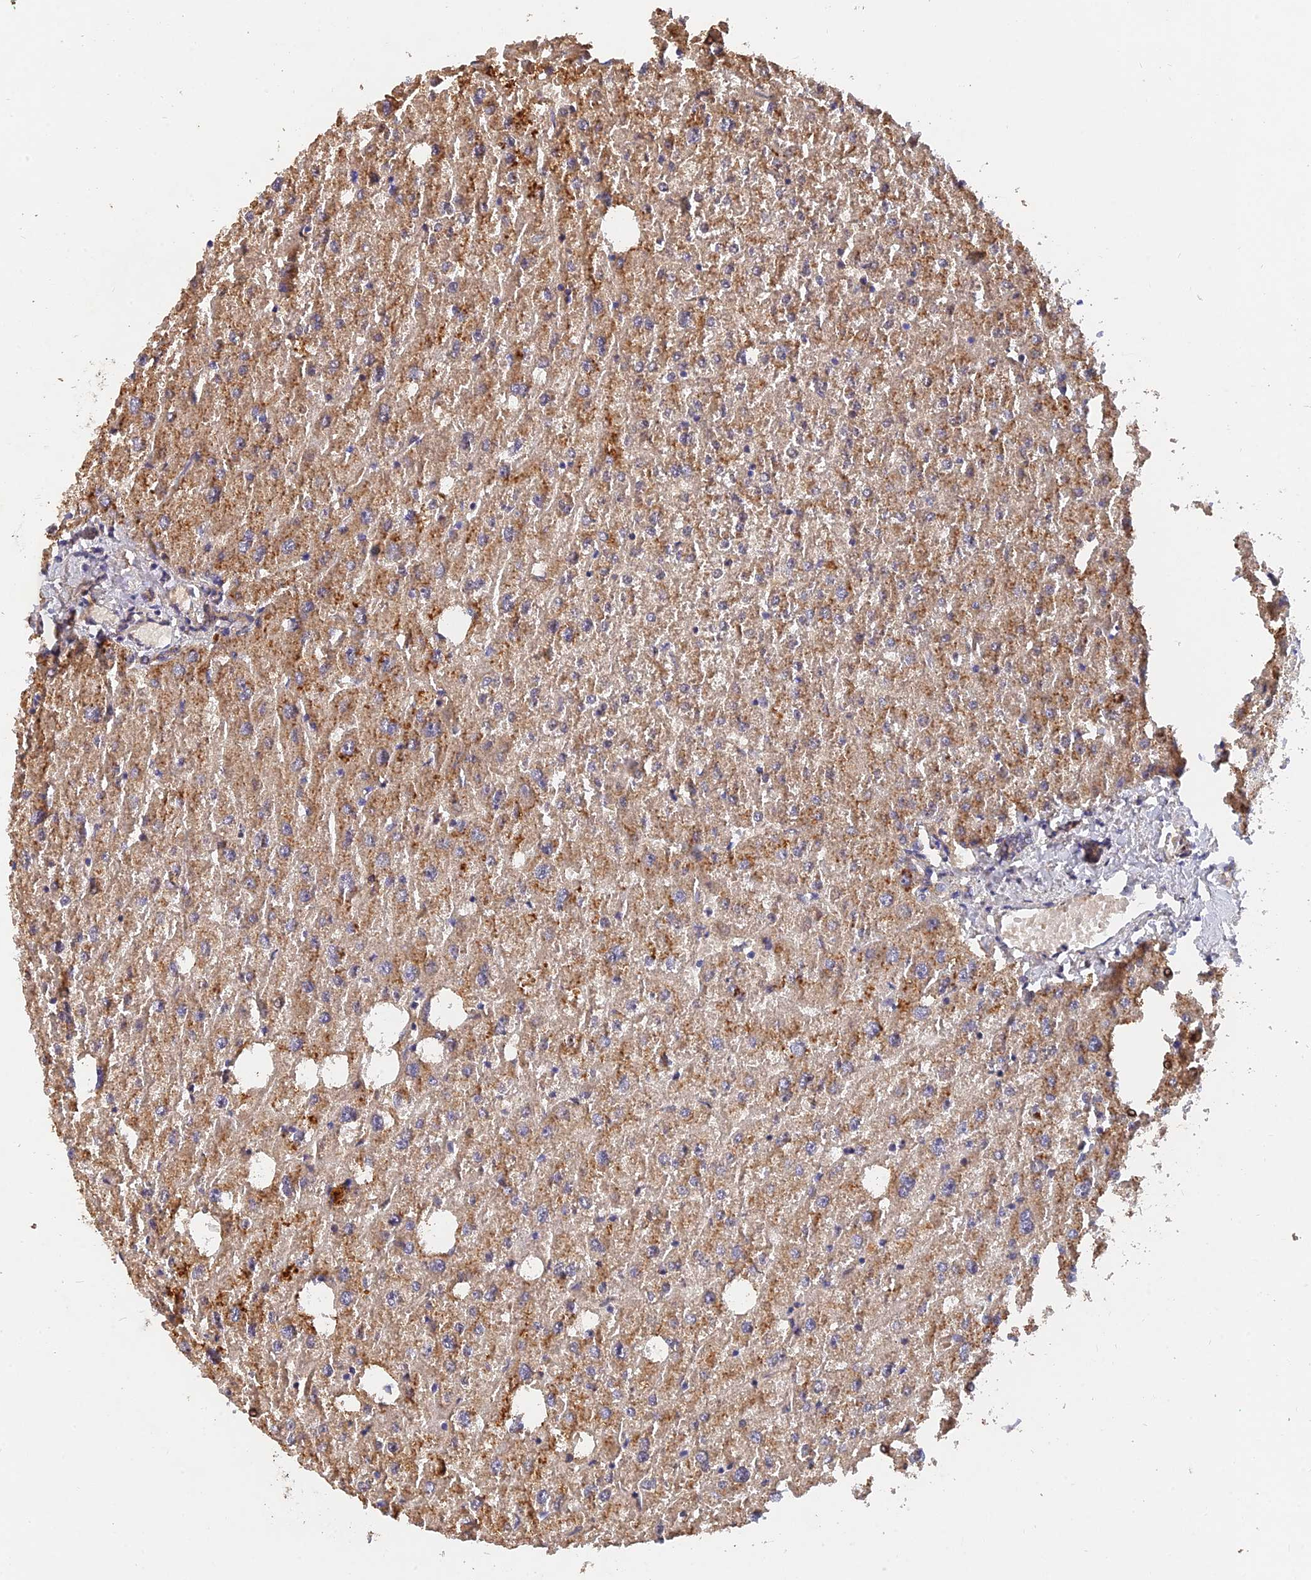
{"staining": {"intensity": "weak", "quantity": ">75%", "location": "cytoplasmic/membranous"}, "tissue": "liver", "cell_type": "Cholangiocytes", "image_type": "normal", "snomed": [{"axis": "morphology", "description": "Normal tissue, NOS"}, {"axis": "topography", "description": "Liver"}], "caption": "IHC of benign liver demonstrates low levels of weak cytoplasmic/membranous staining in approximately >75% of cholangiocytes. (brown staining indicates protein expression, while blue staining denotes nuclei).", "gene": "SLC38A11", "patient": {"sex": "male", "age": 73}}